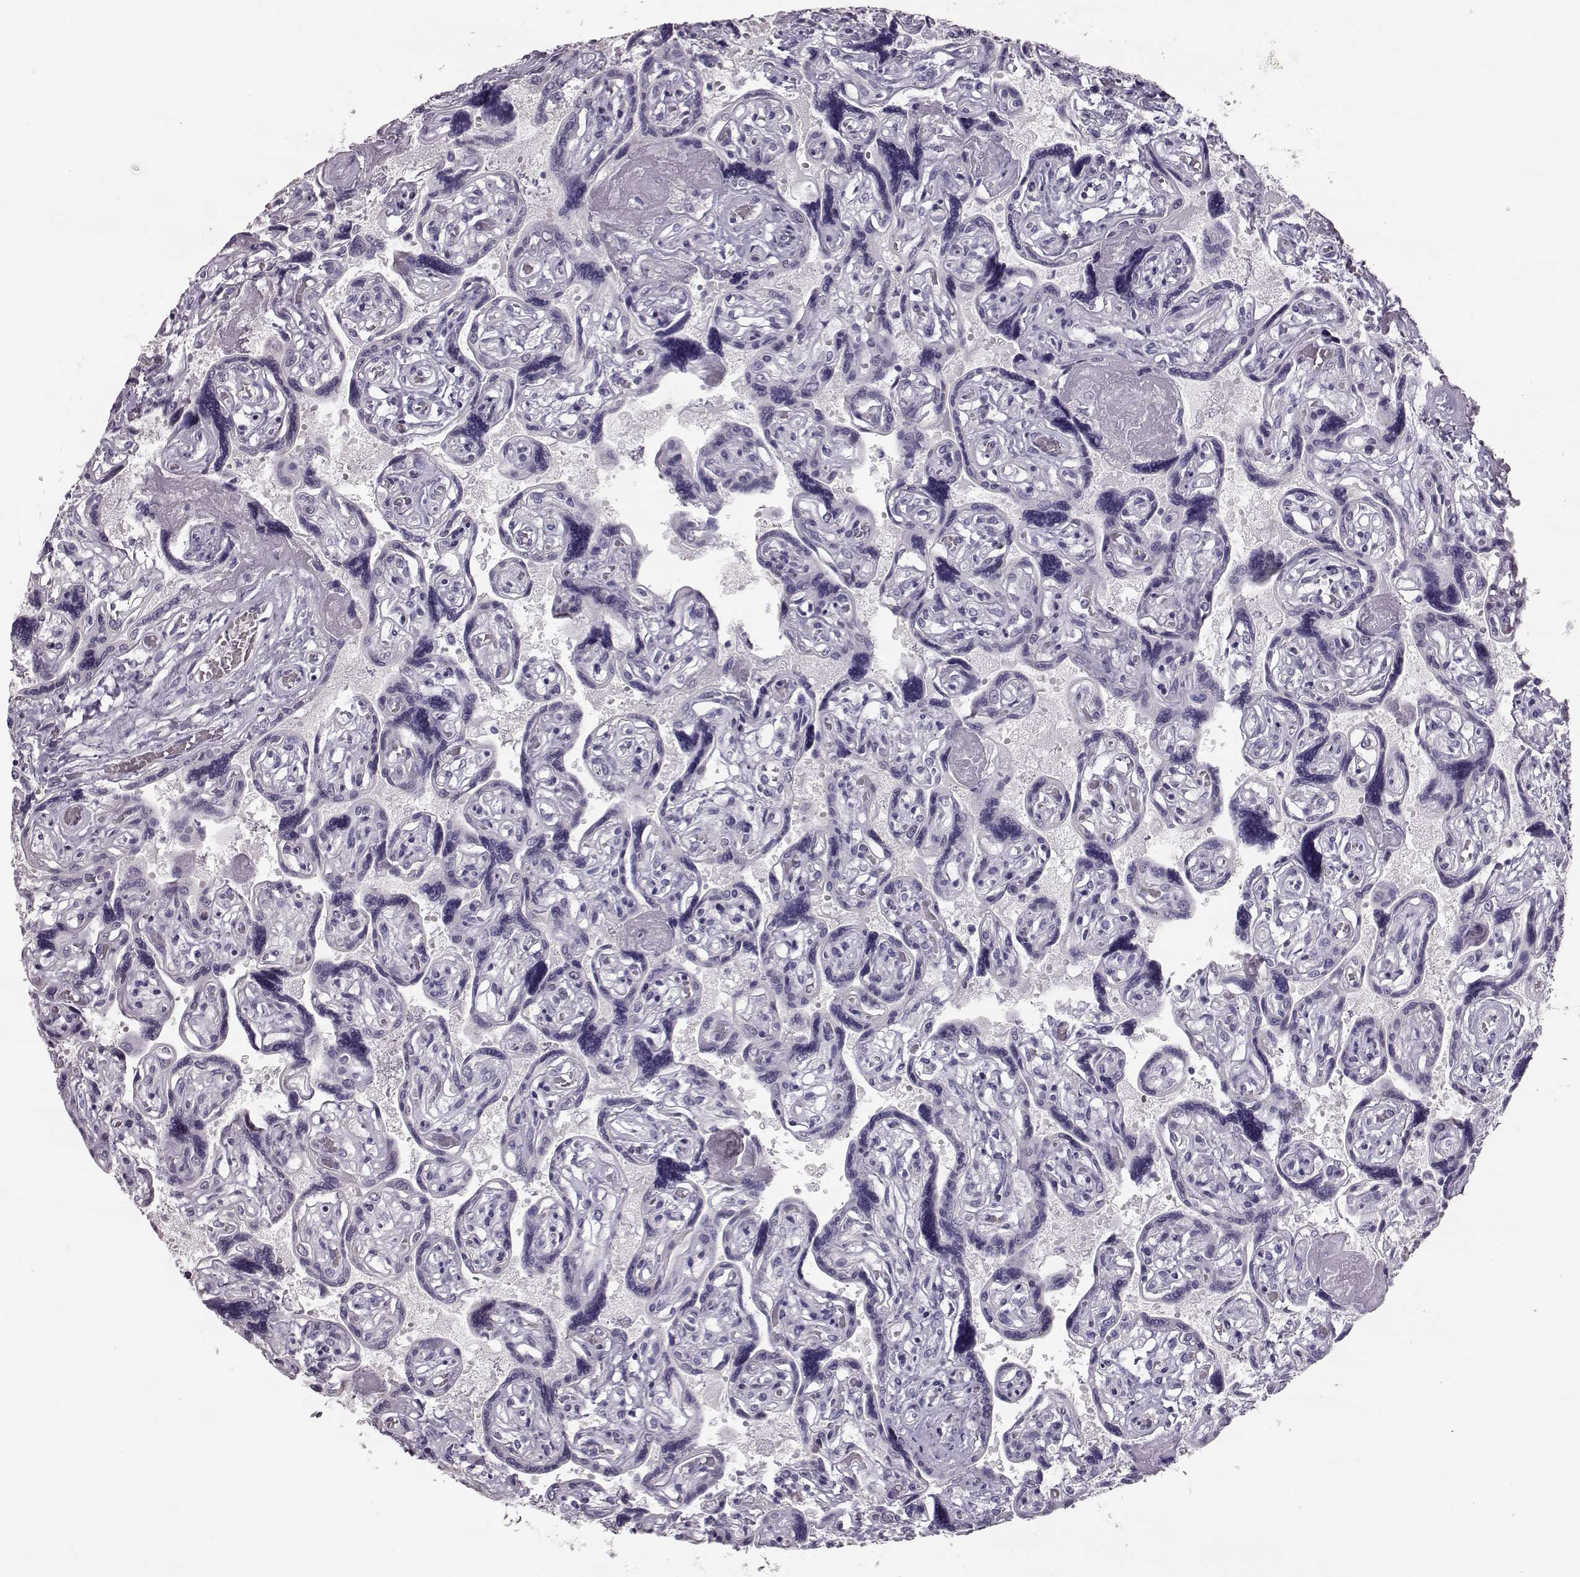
{"staining": {"intensity": "negative", "quantity": "none", "location": "none"}, "tissue": "placenta", "cell_type": "Decidual cells", "image_type": "normal", "snomed": [{"axis": "morphology", "description": "Normal tissue, NOS"}, {"axis": "topography", "description": "Placenta"}], "caption": "This is an IHC image of normal placenta. There is no staining in decidual cells.", "gene": "NPTXR", "patient": {"sex": "female", "age": 32}}